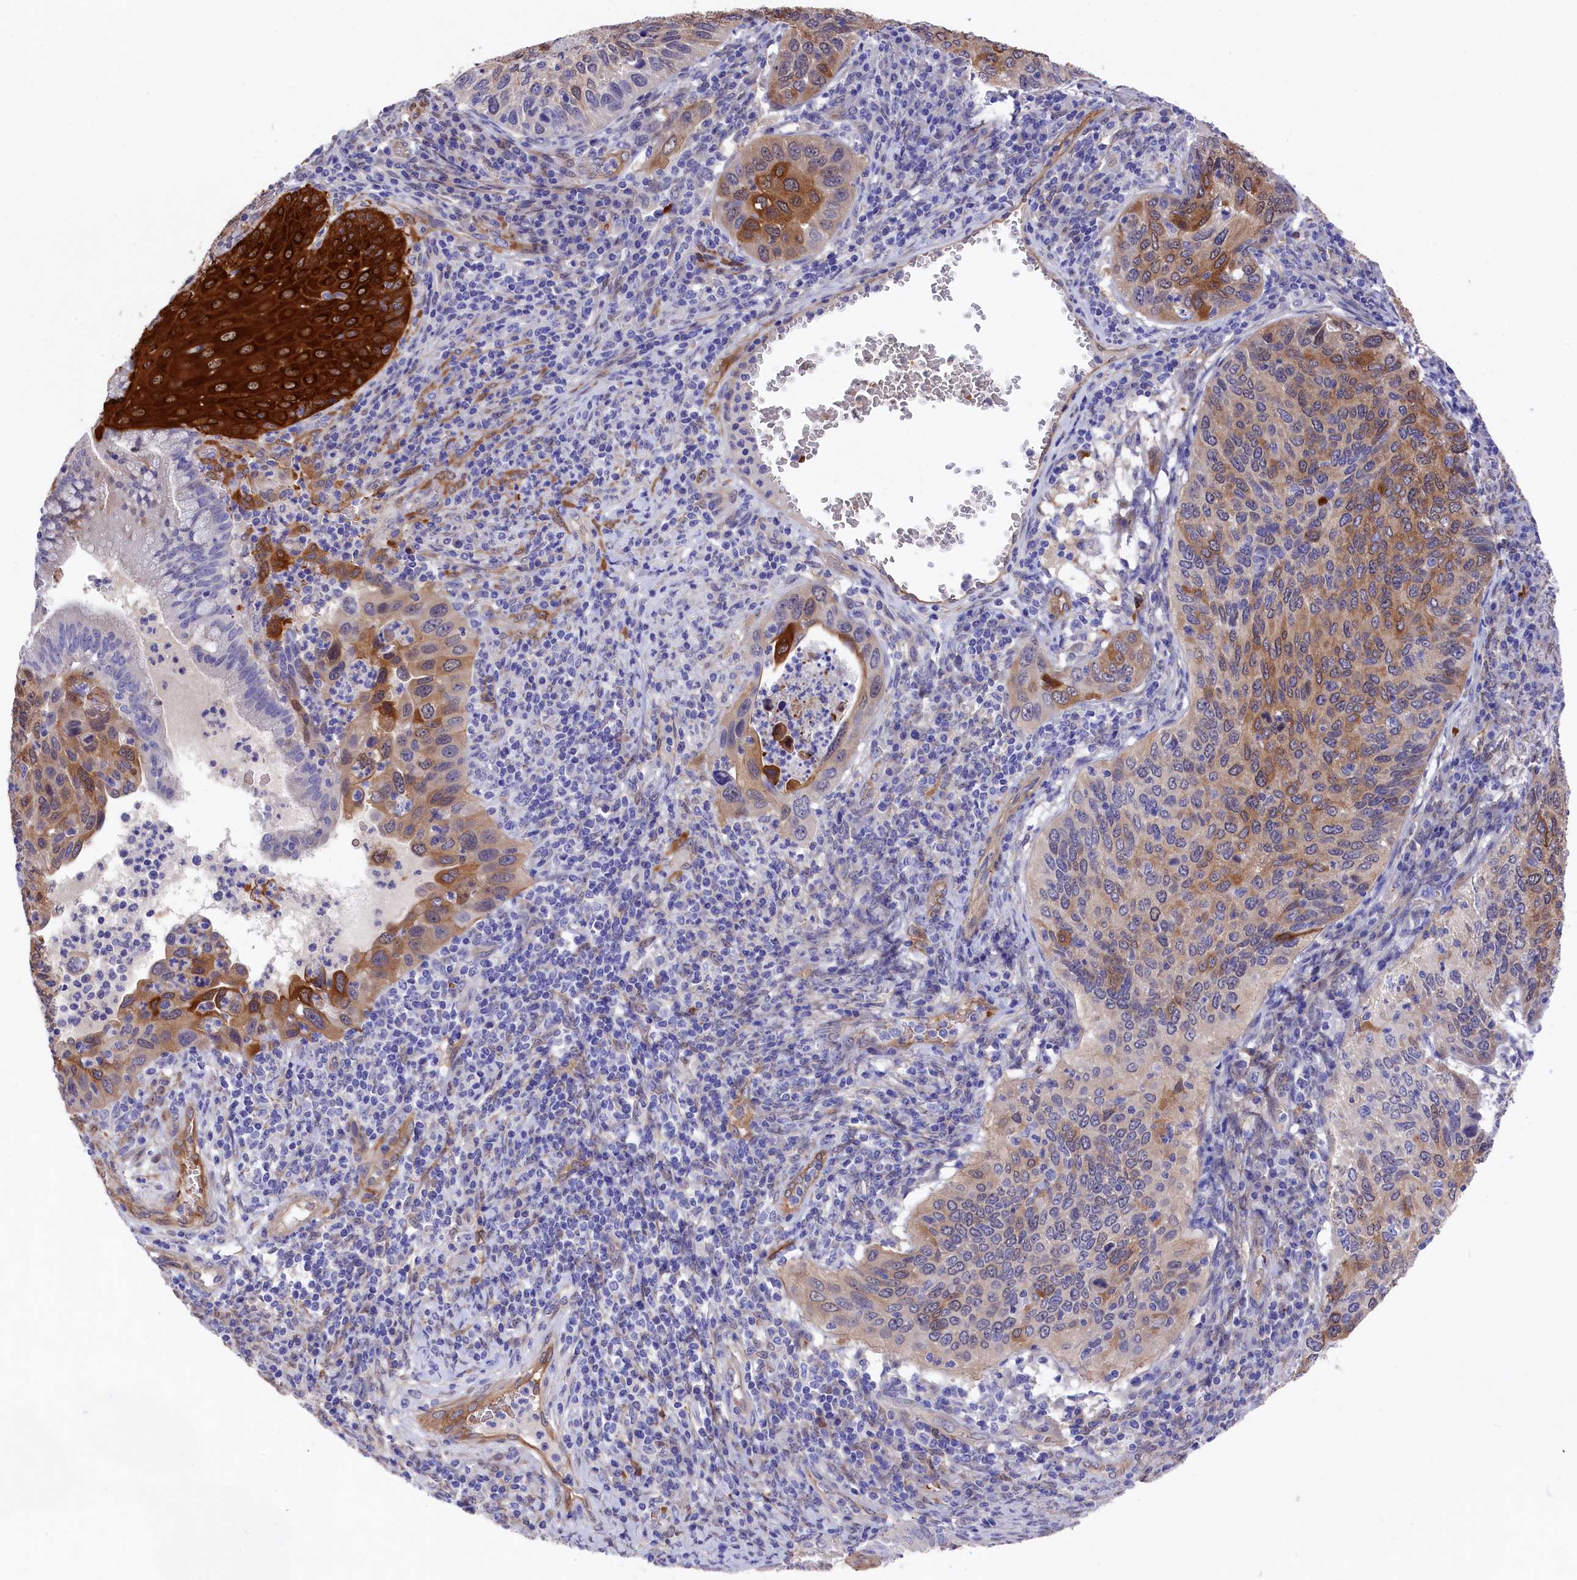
{"staining": {"intensity": "moderate", "quantity": "25%-75%", "location": "cytoplasmic/membranous,nuclear"}, "tissue": "cervical cancer", "cell_type": "Tumor cells", "image_type": "cancer", "snomed": [{"axis": "morphology", "description": "Squamous cell carcinoma, NOS"}, {"axis": "topography", "description": "Cervix"}], "caption": "Cervical cancer tissue exhibits moderate cytoplasmic/membranous and nuclear positivity in approximately 25%-75% of tumor cells", "gene": "LHFPL4", "patient": {"sex": "female", "age": 38}}